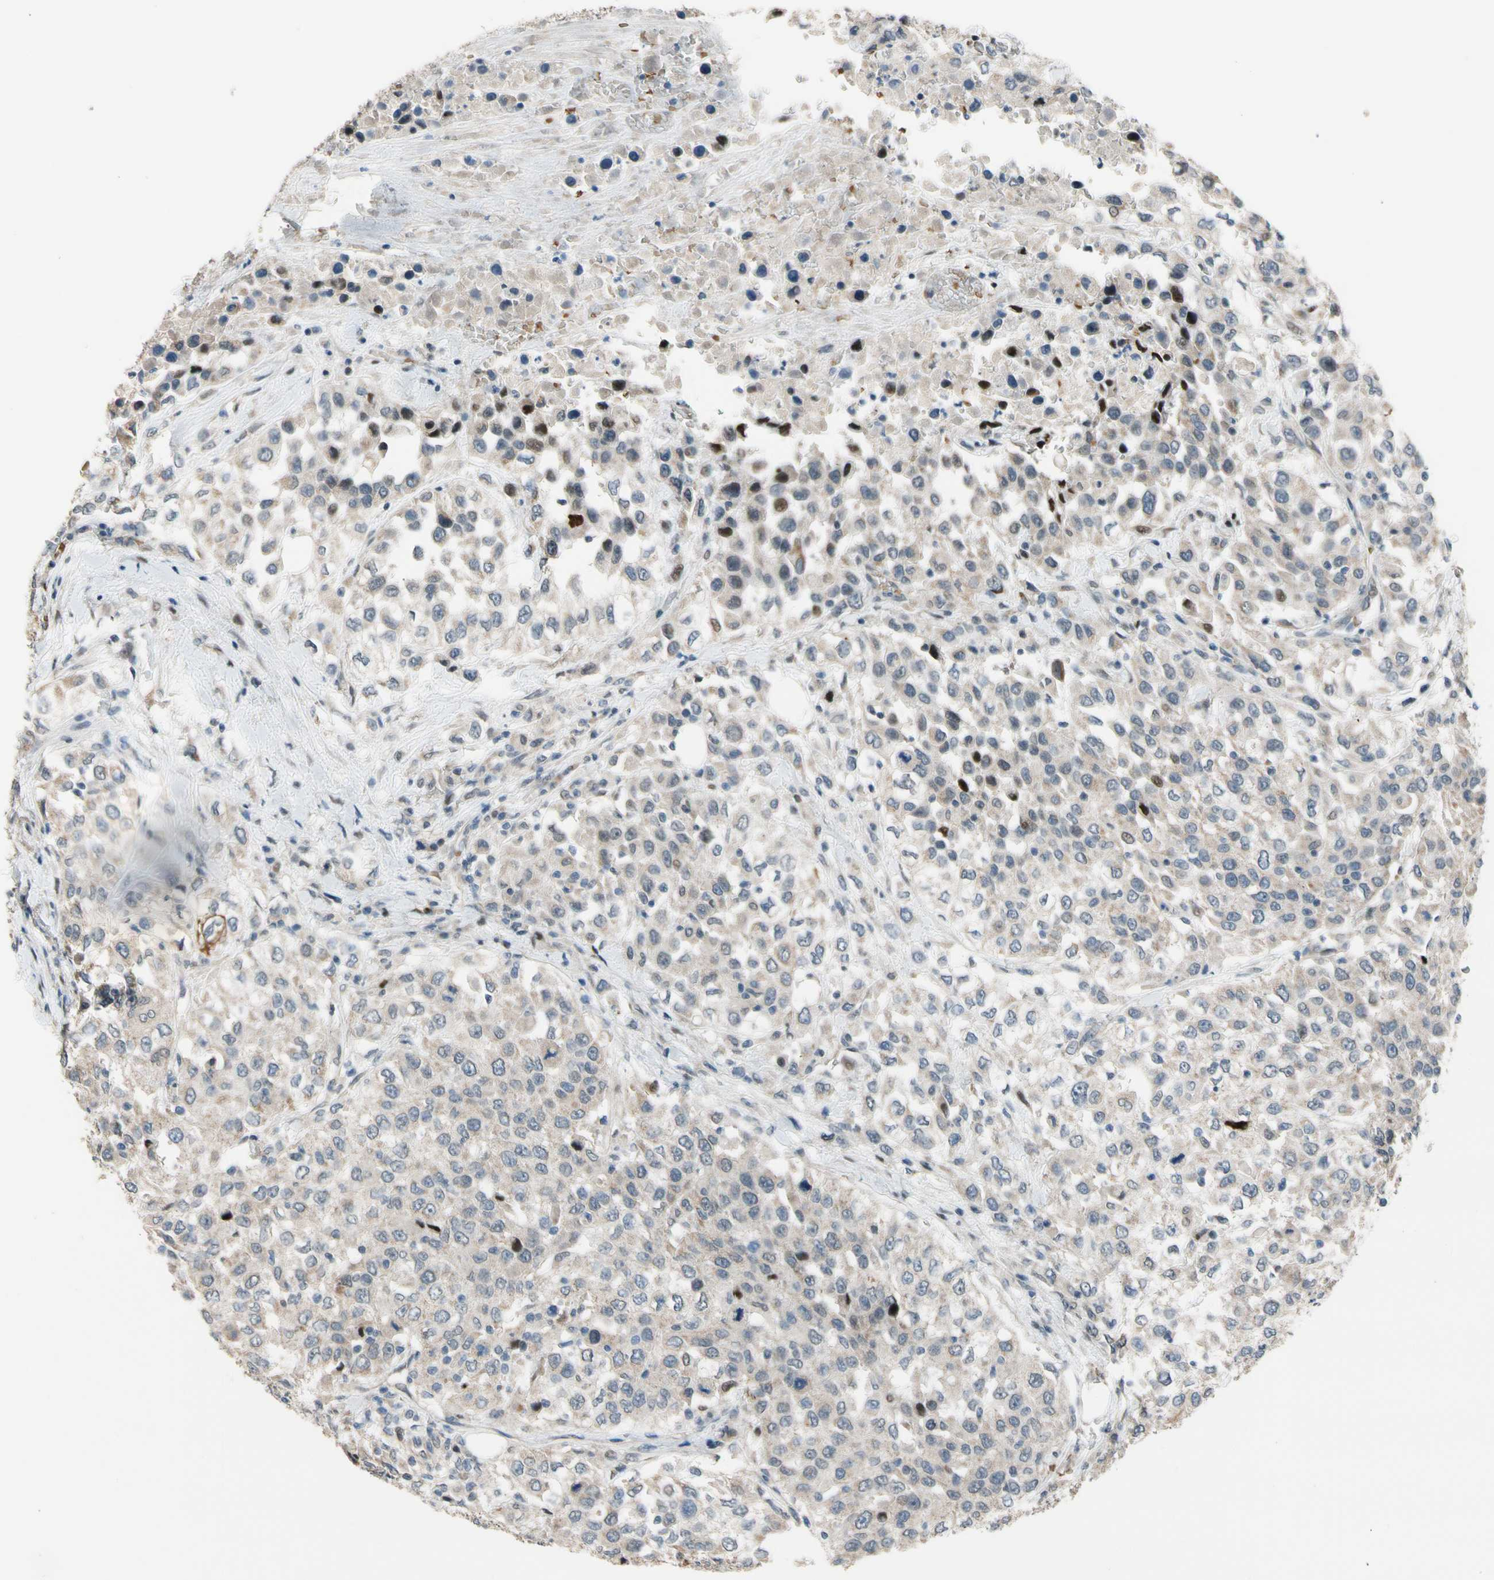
{"staining": {"intensity": "negative", "quantity": "none", "location": "none"}, "tissue": "urothelial cancer", "cell_type": "Tumor cells", "image_type": "cancer", "snomed": [{"axis": "morphology", "description": "Urothelial carcinoma, High grade"}, {"axis": "topography", "description": "Urinary bladder"}], "caption": "Tumor cells are negative for protein expression in human high-grade urothelial carcinoma.", "gene": "ZNF184", "patient": {"sex": "female", "age": 80}}